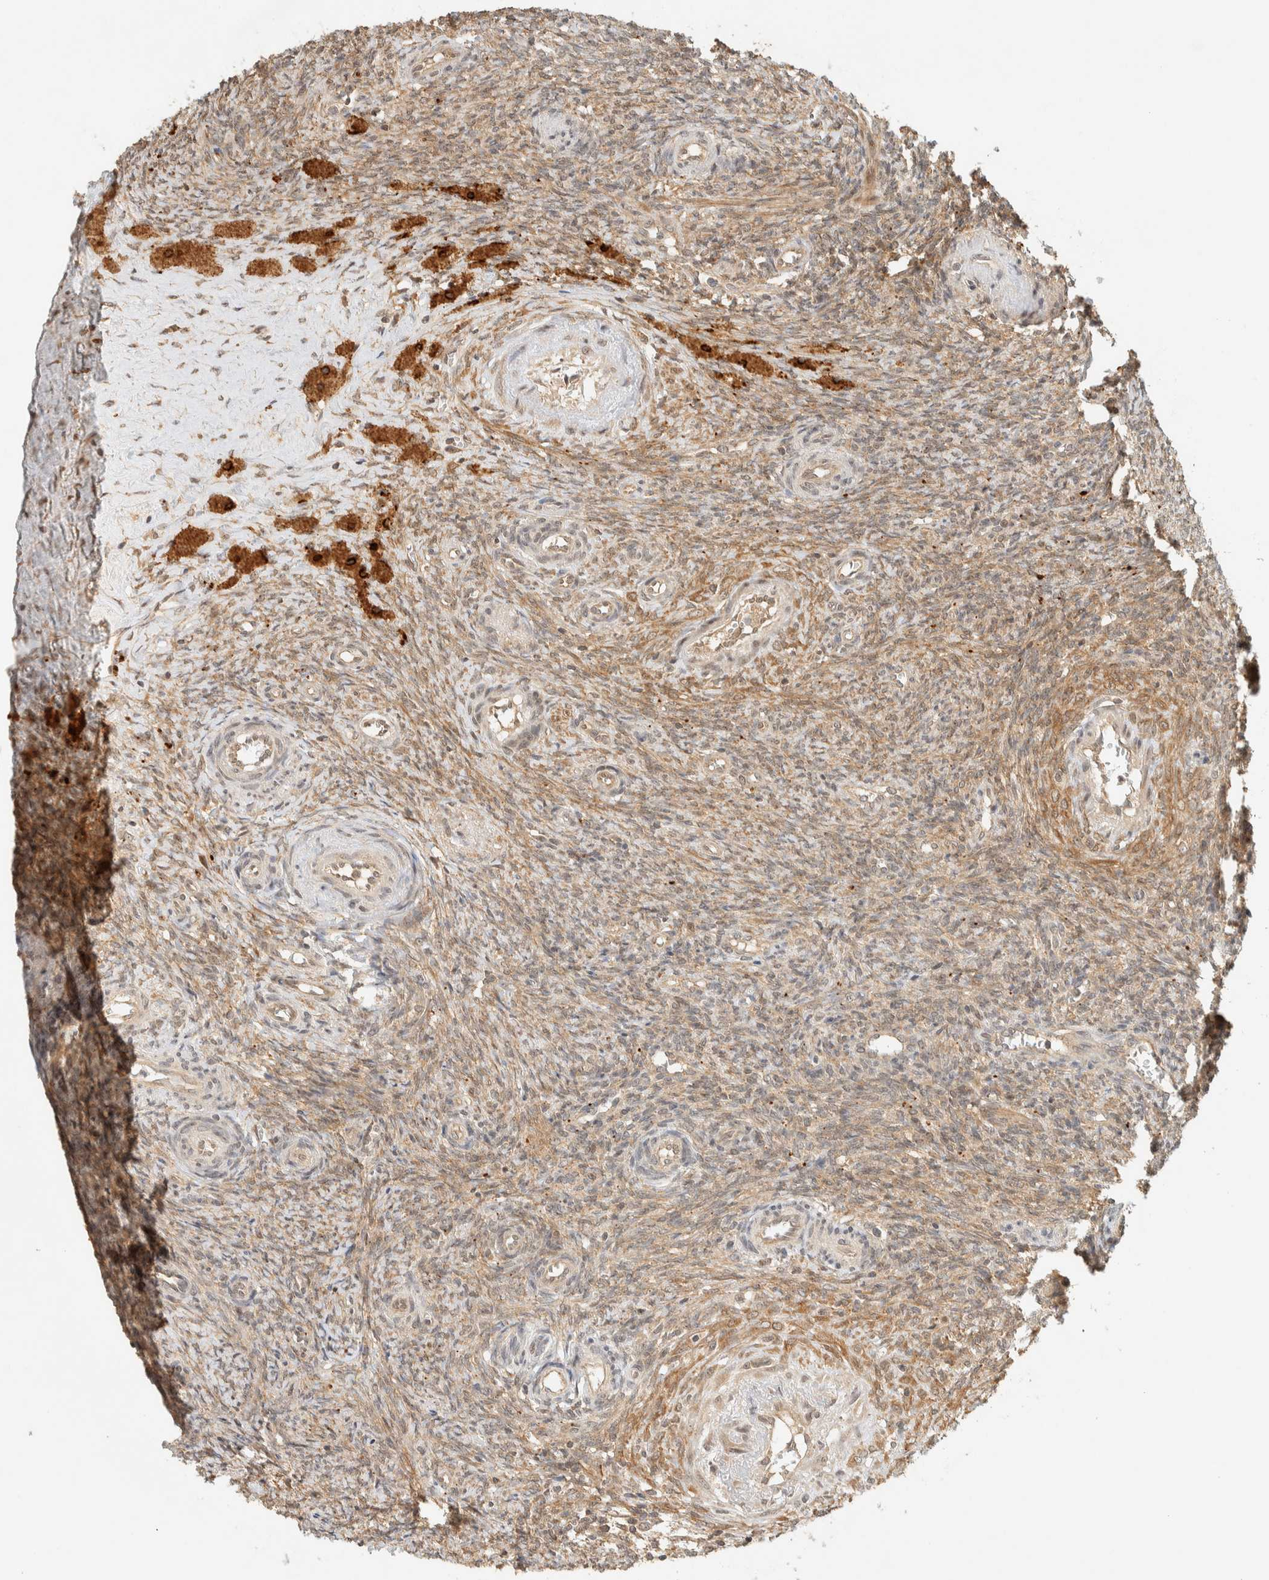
{"staining": {"intensity": "moderate", "quantity": ">75%", "location": "cytoplasmic/membranous"}, "tissue": "ovary", "cell_type": "Follicle cells", "image_type": "normal", "snomed": [{"axis": "morphology", "description": "Normal tissue, NOS"}, {"axis": "topography", "description": "Ovary"}], "caption": "Follicle cells exhibit moderate cytoplasmic/membranous positivity in approximately >75% of cells in normal ovary.", "gene": "KIFAP3", "patient": {"sex": "female", "age": 41}}